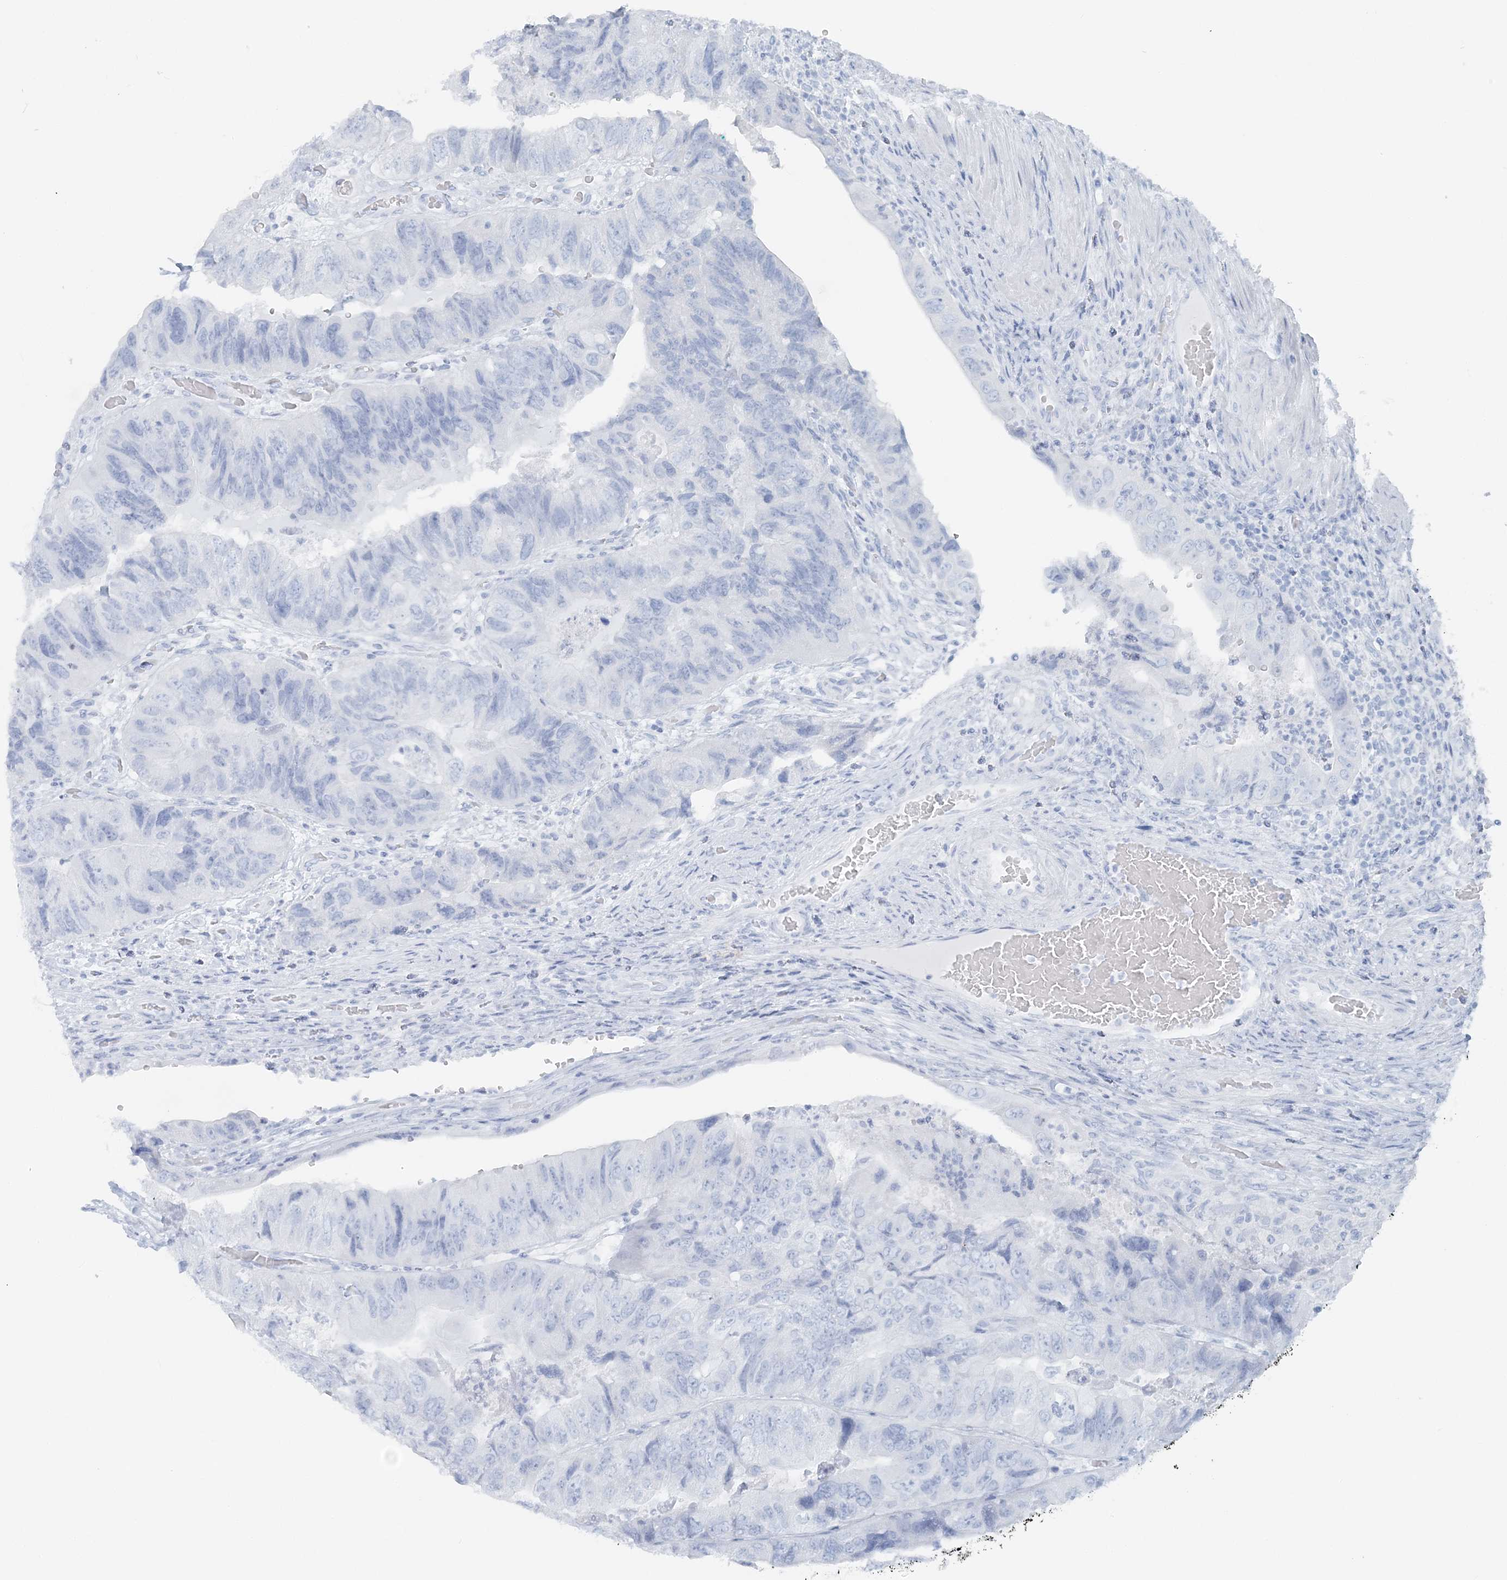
{"staining": {"intensity": "negative", "quantity": "none", "location": "none"}, "tissue": "colorectal cancer", "cell_type": "Tumor cells", "image_type": "cancer", "snomed": [{"axis": "morphology", "description": "Adenocarcinoma, NOS"}, {"axis": "topography", "description": "Rectum"}], "caption": "This is an IHC photomicrograph of human colorectal cancer (adenocarcinoma). There is no staining in tumor cells.", "gene": "ATP11A", "patient": {"sex": "male", "age": 63}}